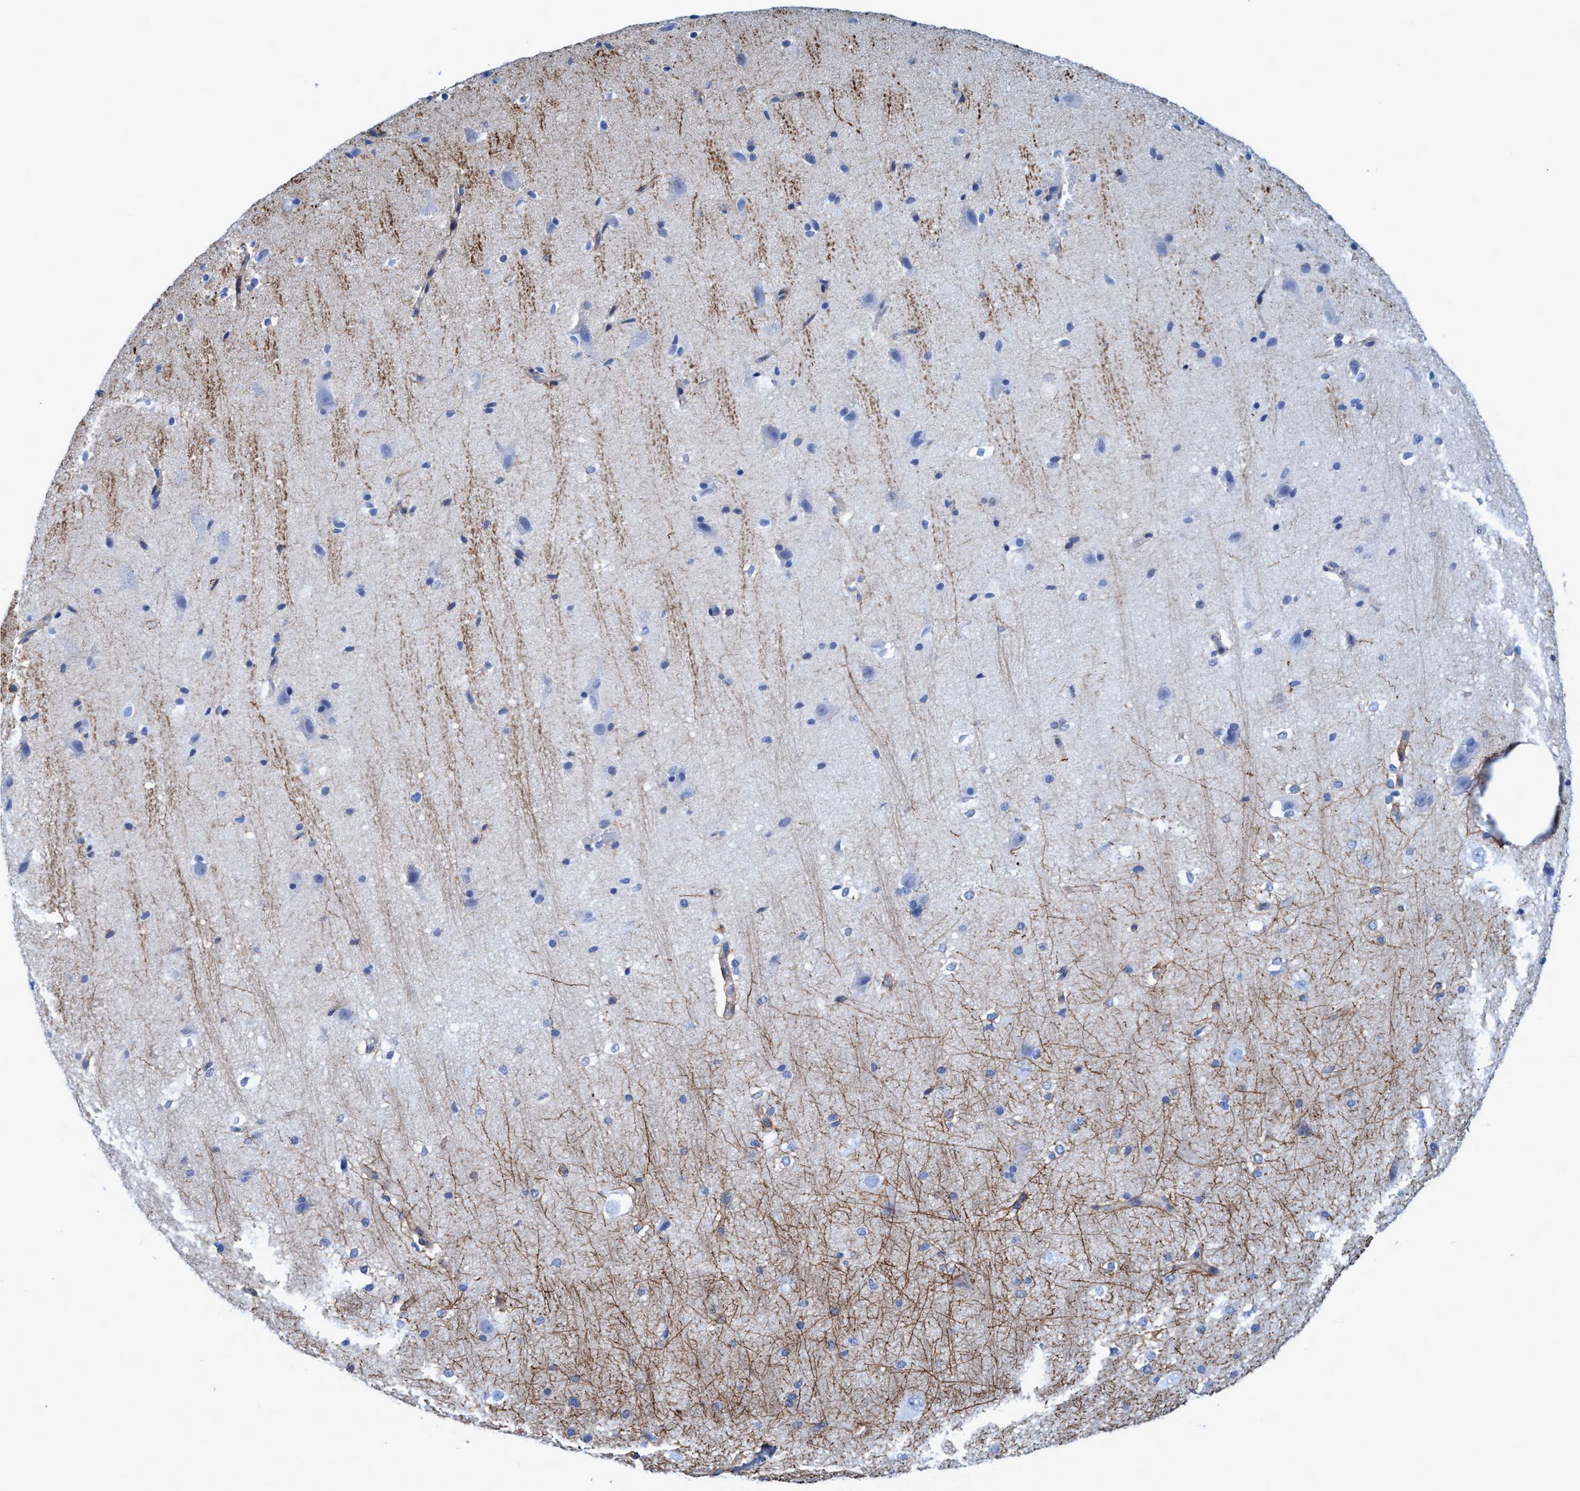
{"staining": {"intensity": "weak", "quantity": ">75%", "location": "cytoplasmic/membranous"}, "tissue": "cerebral cortex", "cell_type": "Endothelial cells", "image_type": "normal", "snomed": [{"axis": "morphology", "description": "Normal tissue, NOS"}, {"axis": "morphology", "description": "Developmental malformation"}, {"axis": "topography", "description": "Cerebral cortex"}], "caption": "Protein positivity by IHC displays weak cytoplasmic/membranous staining in about >75% of endothelial cells in benign cerebral cortex.", "gene": "GULP1", "patient": {"sex": "female", "age": 30}}